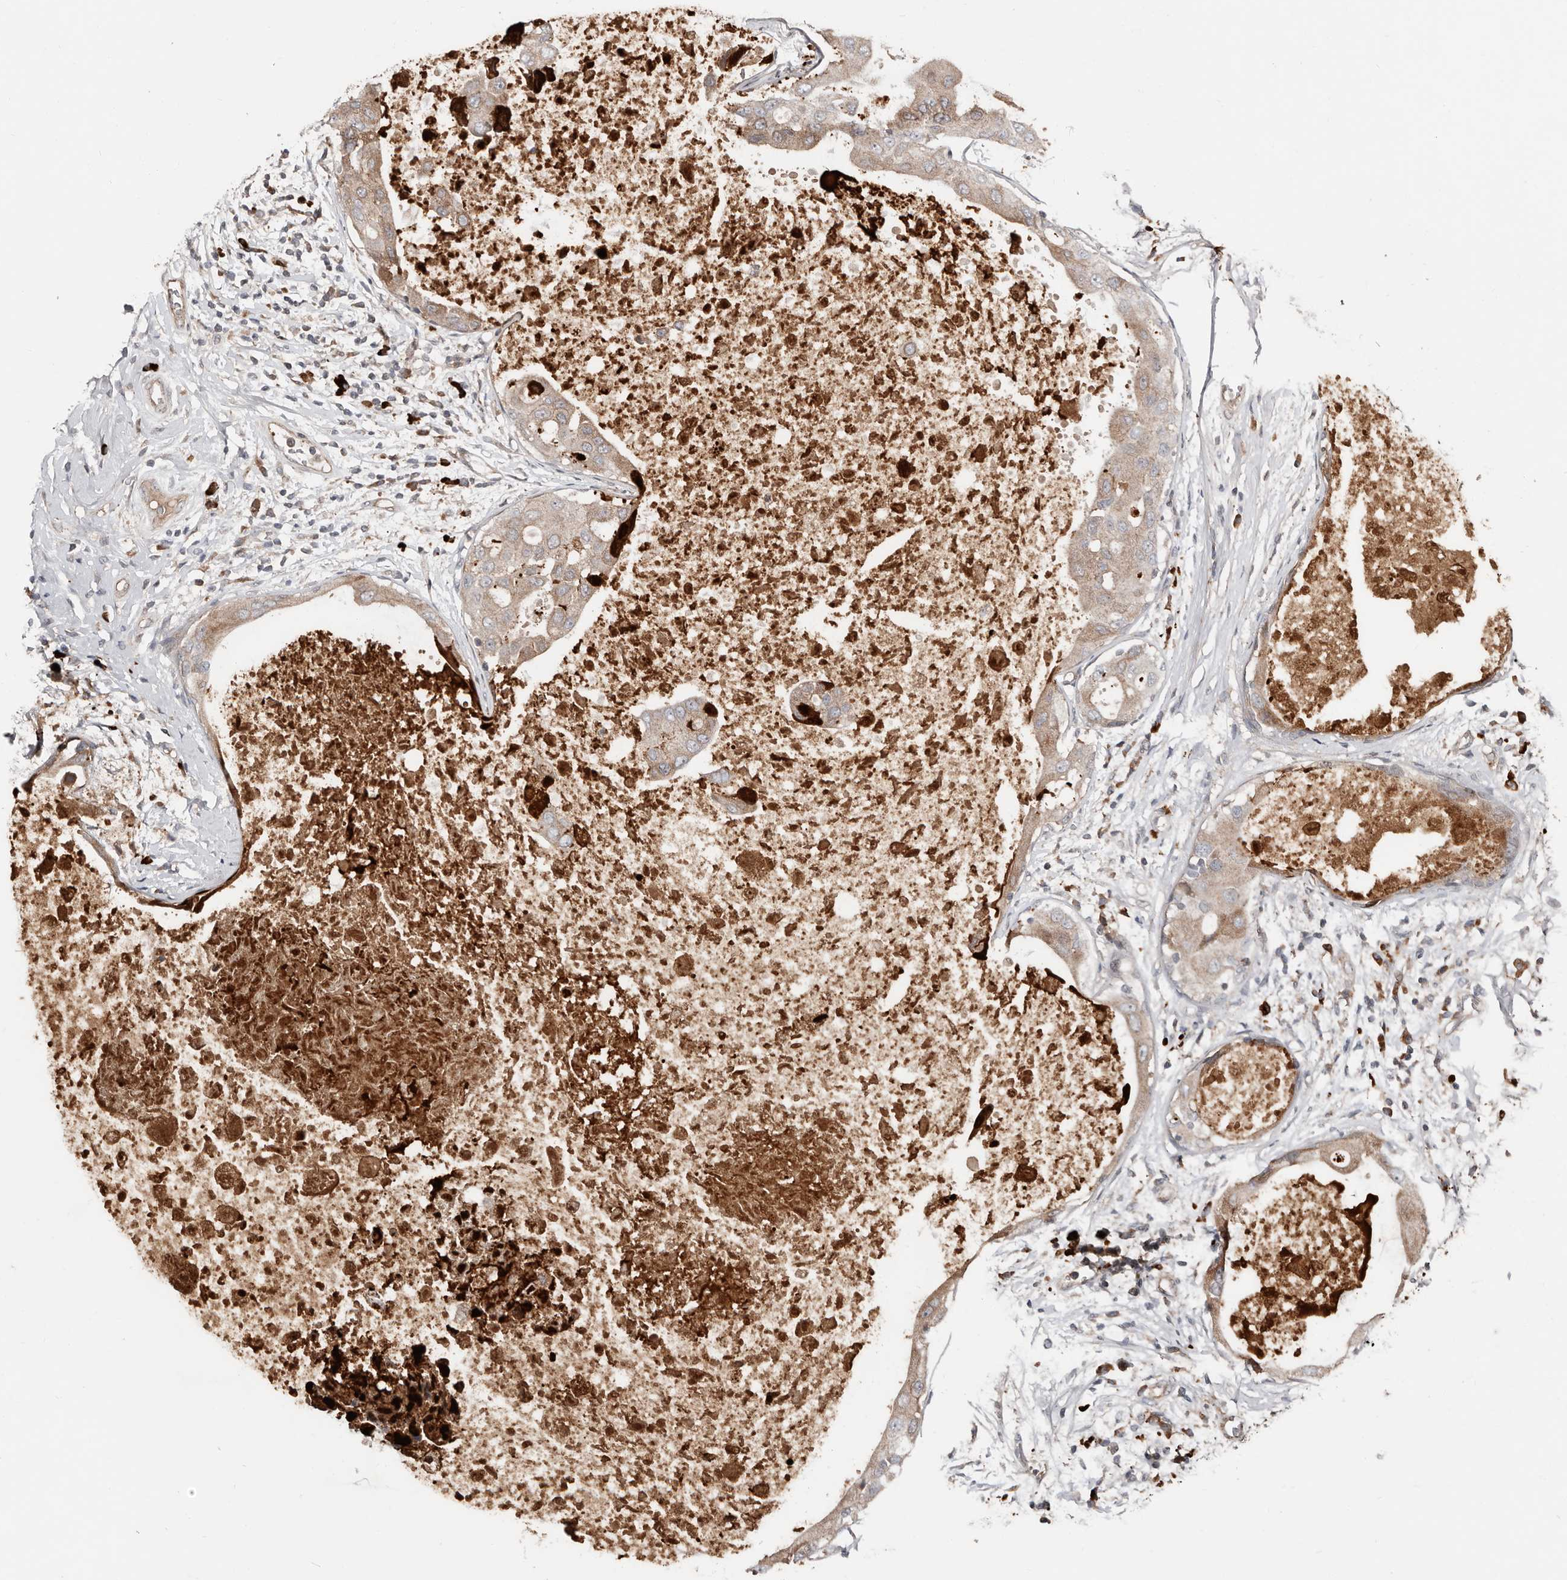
{"staining": {"intensity": "weak", "quantity": ">75%", "location": "cytoplasmic/membranous"}, "tissue": "breast cancer", "cell_type": "Tumor cells", "image_type": "cancer", "snomed": [{"axis": "morphology", "description": "Duct carcinoma"}, {"axis": "topography", "description": "Breast"}], "caption": "Human invasive ductal carcinoma (breast) stained for a protein (brown) demonstrates weak cytoplasmic/membranous positive expression in approximately >75% of tumor cells.", "gene": "SMYD4", "patient": {"sex": "female", "age": 27}}